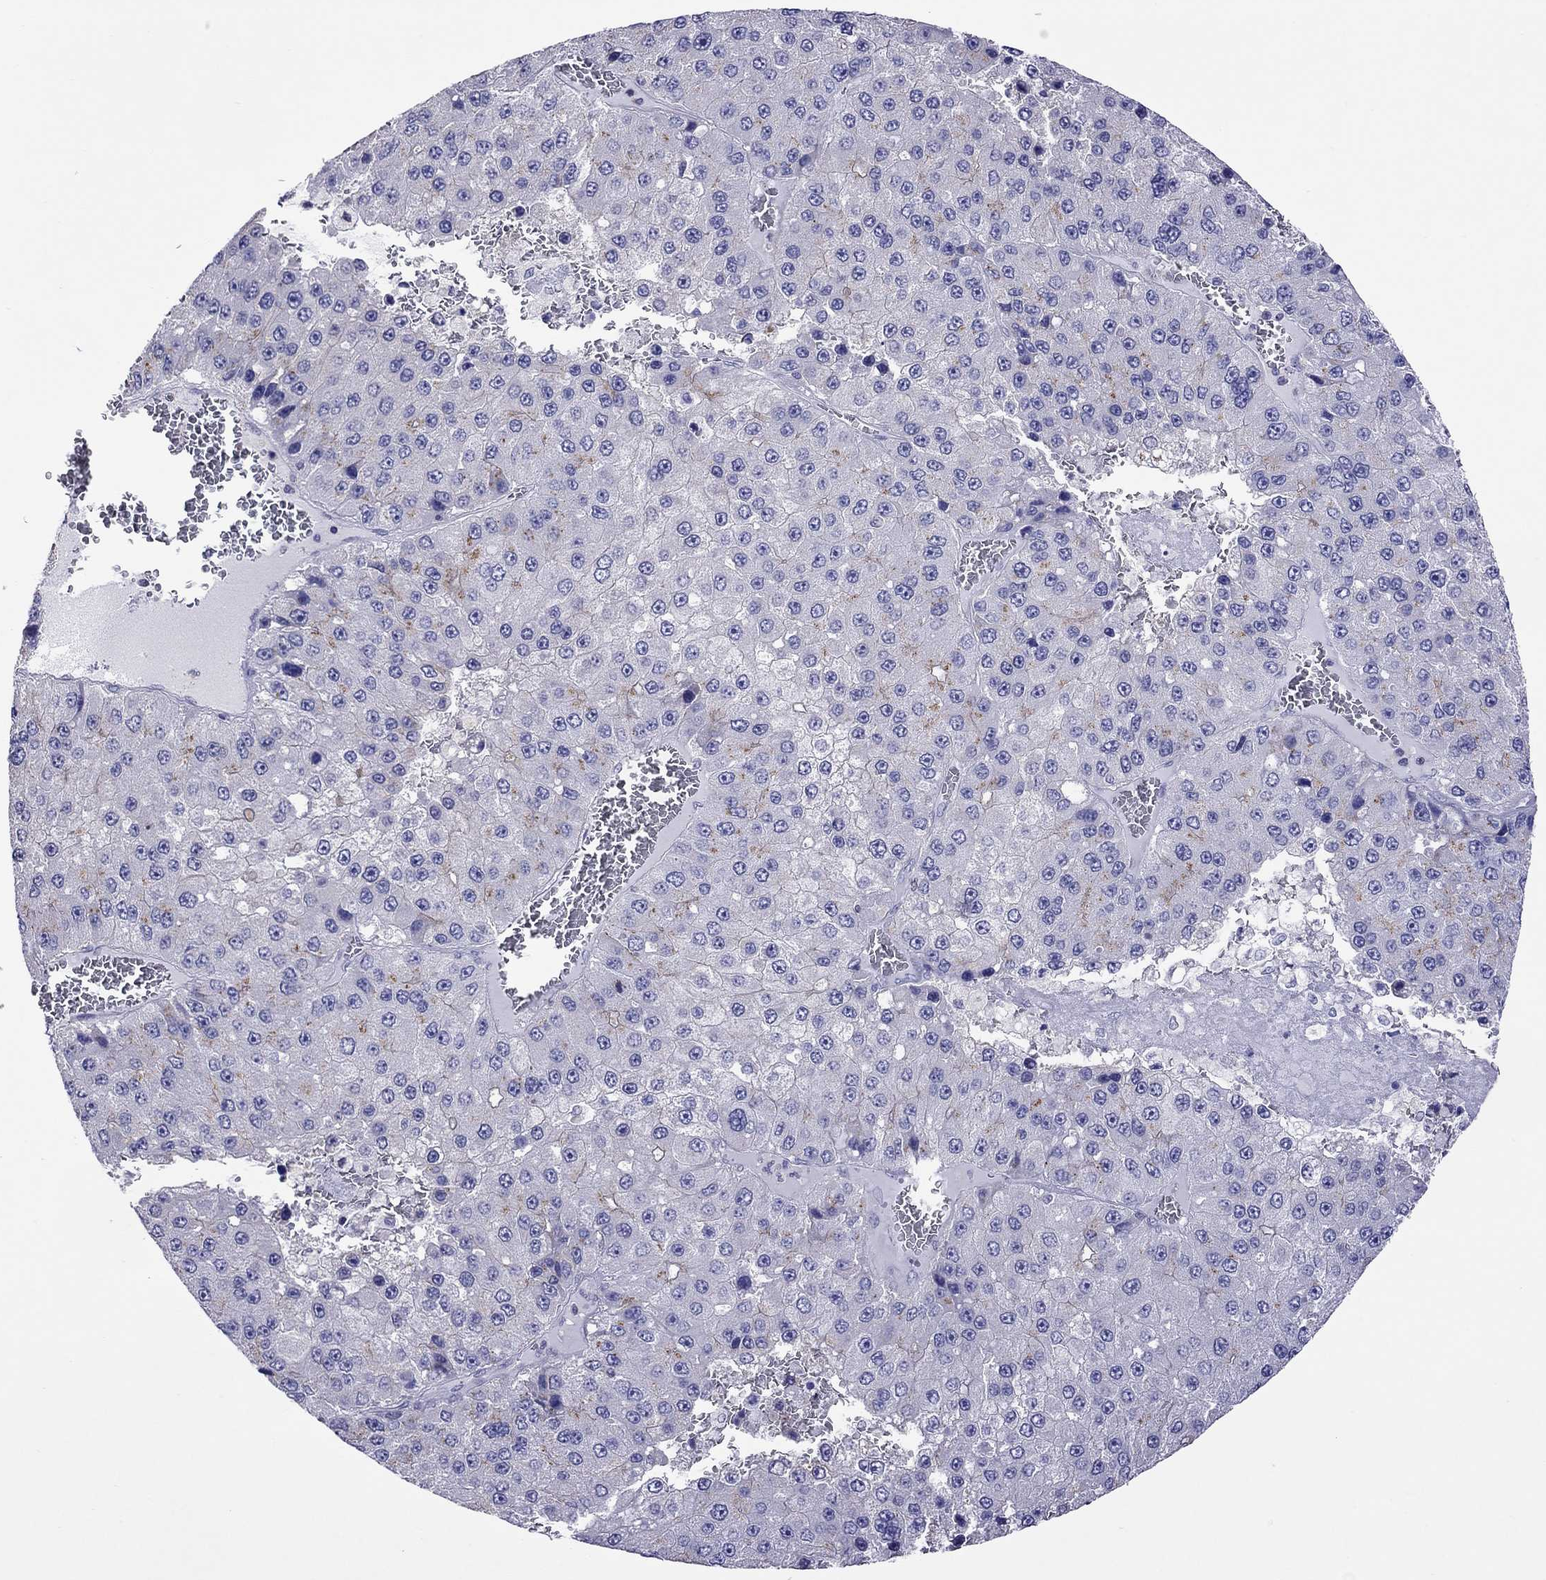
{"staining": {"intensity": "weak", "quantity": "25%-75%", "location": "cytoplasmic/membranous"}, "tissue": "liver cancer", "cell_type": "Tumor cells", "image_type": "cancer", "snomed": [{"axis": "morphology", "description": "Carcinoma, Hepatocellular, NOS"}, {"axis": "topography", "description": "Liver"}], "caption": "Immunohistochemical staining of human hepatocellular carcinoma (liver) reveals weak cytoplasmic/membranous protein staining in about 25%-75% of tumor cells.", "gene": "MPZ", "patient": {"sex": "female", "age": 73}}